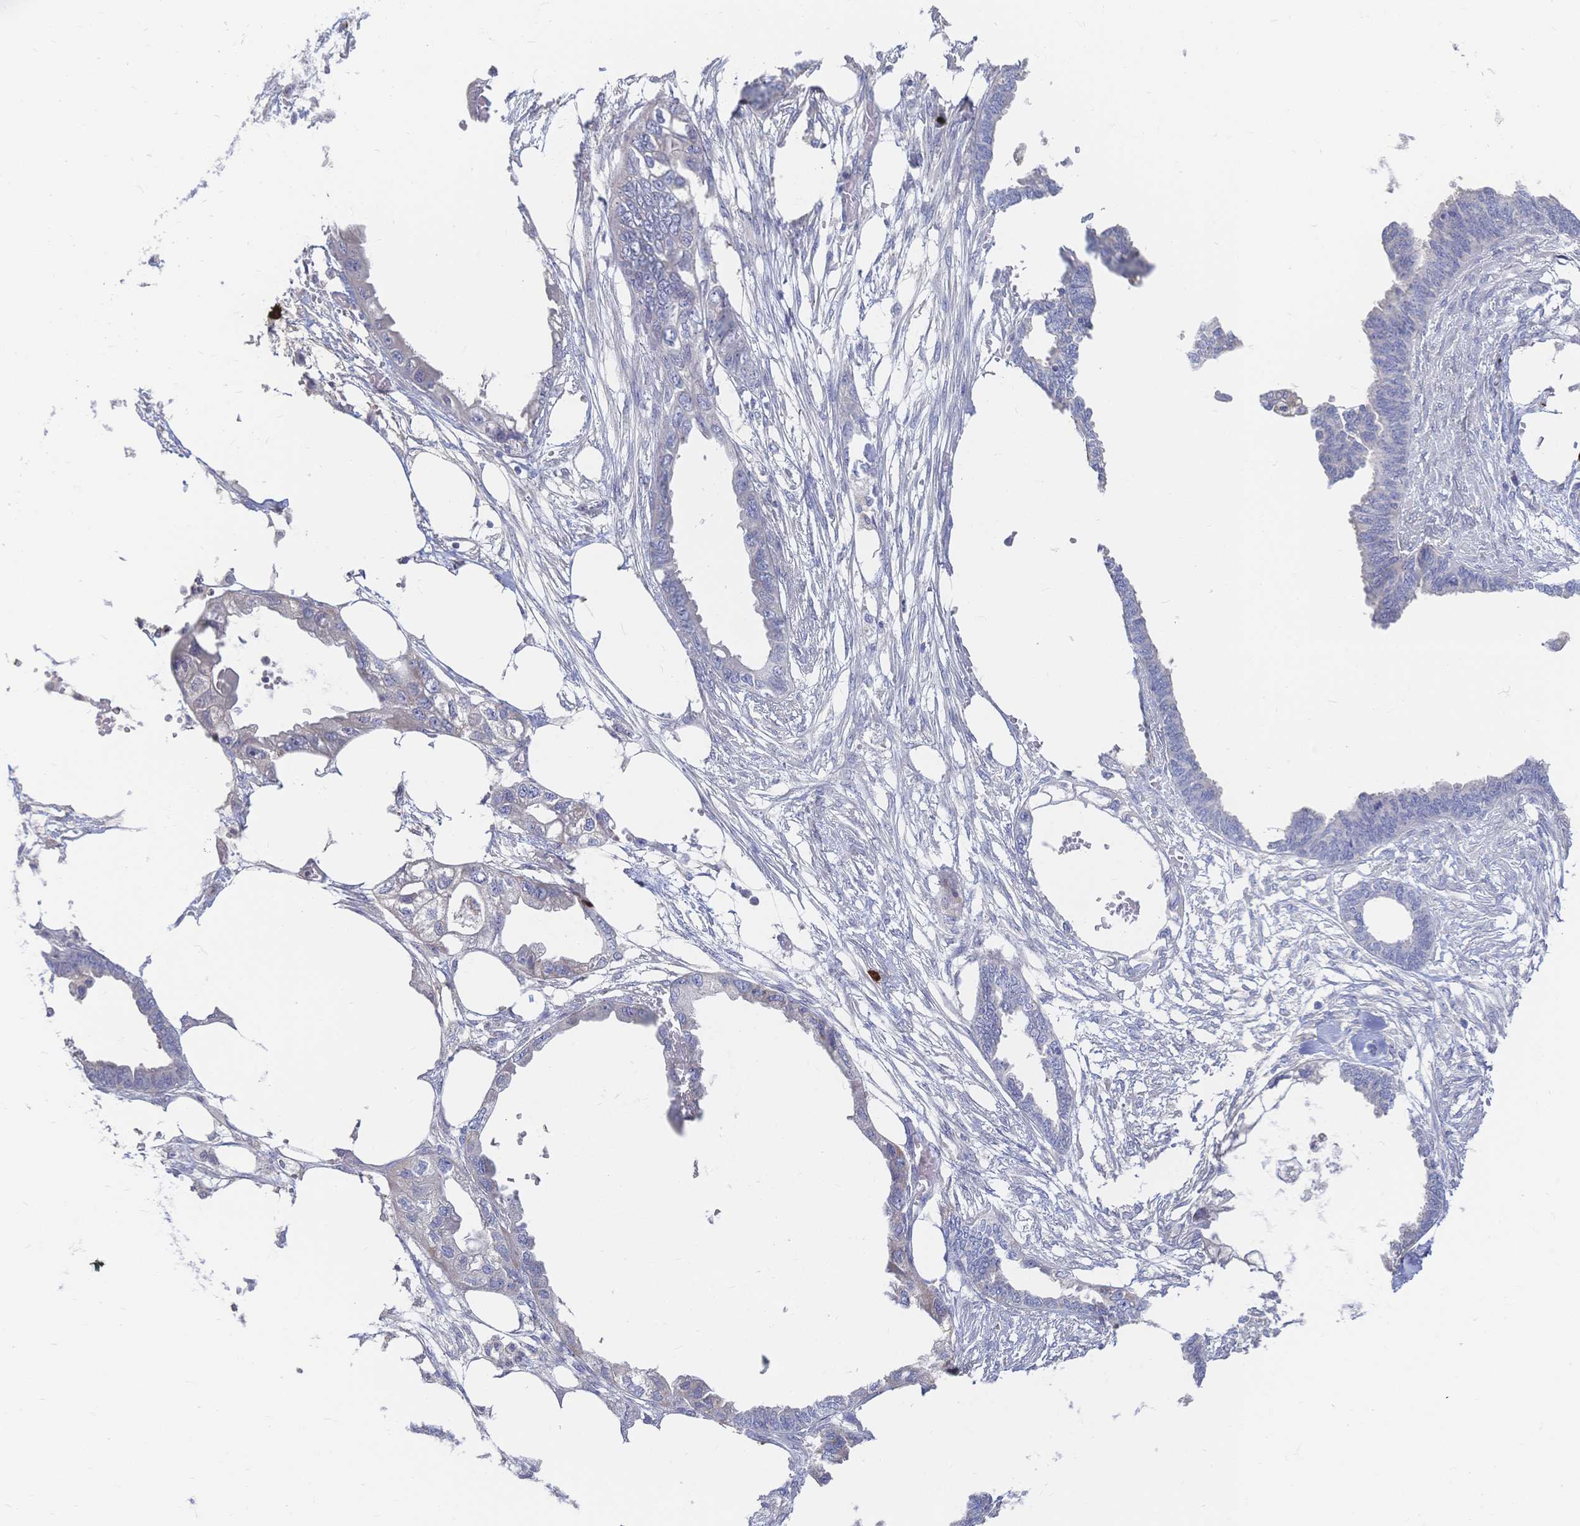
{"staining": {"intensity": "negative", "quantity": "none", "location": "none"}, "tissue": "endometrial cancer", "cell_type": "Tumor cells", "image_type": "cancer", "snomed": [{"axis": "morphology", "description": "Adenocarcinoma, NOS"}, {"axis": "morphology", "description": "Adenocarcinoma, metastatic, NOS"}, {"axis": "topography", "description": "Adipose tissue"}, {"axis": "topography", "description": "Endometrium"}], "caption": "IHC of endometrial adenocarcinoma shows no positivity in tumor cells.", "gene": "IL2RB", "patient": {"sex": "female", "age": 67}}